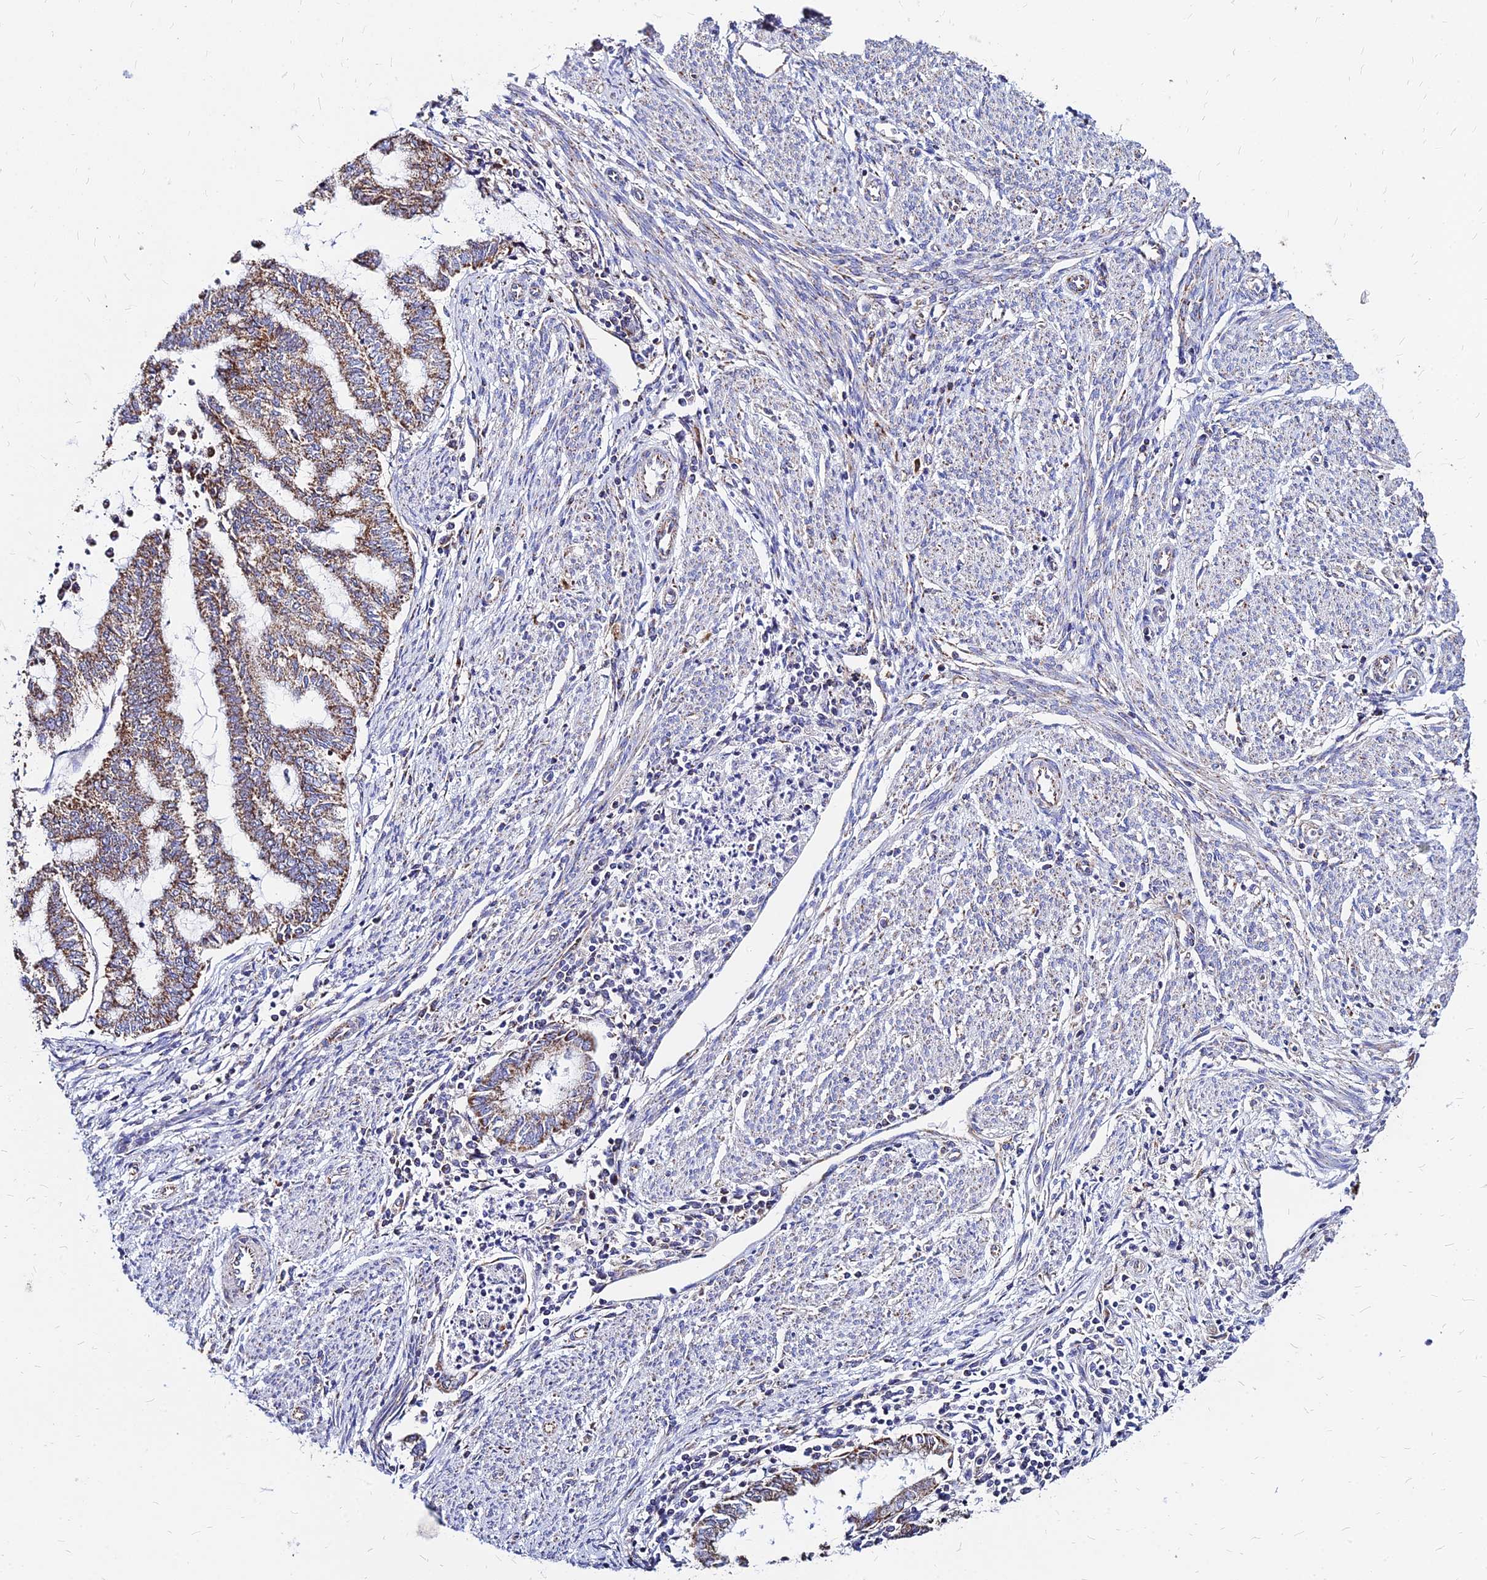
{"staining": {"intensity": "moderate", "quantity": "25%-75%", "location": "cytoplasmic/membranous"}, "tissue": "endometrial cancer", "cell_type": "Tumor cells", "image_type": "cancer", "snomed": [{"axis": "morphology", "description": "Adenocarcinoma, NOS"}, {"axis": "topography", "description": "Endometrium"}], "caption": "A brown stain labels moderate cytoplasmic/membranous expression of a protein in adenocarcinoma (endometrial) tumor cells.", "gene": "DLD", "patient": {"sex": "female", "age": 79}}